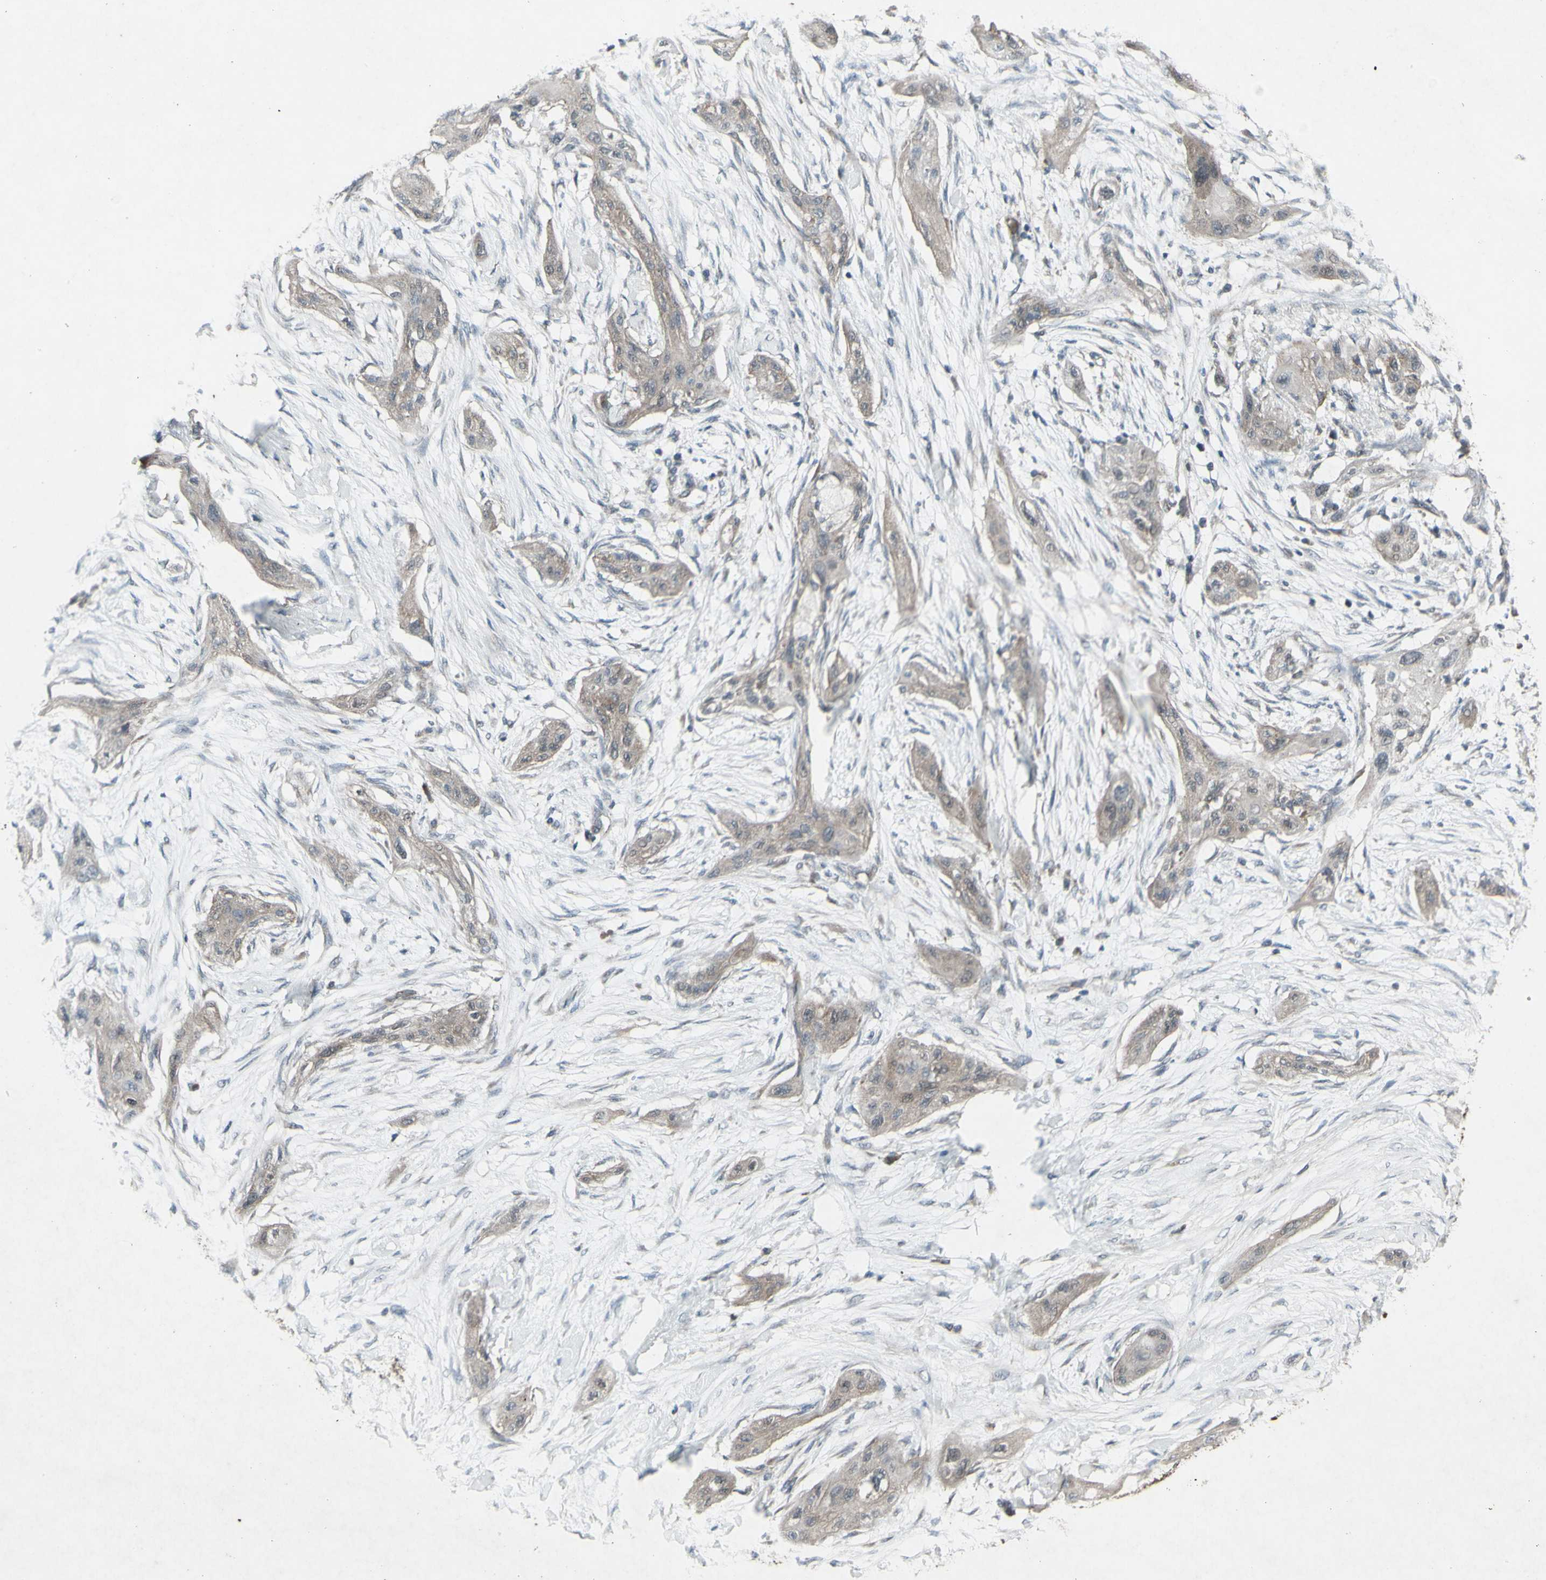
{"staining": {"intensity": "weak", "quantity": ">75%", "location": "cytoplasmic/membranous"}, "tissue": "lung cancer", "cell_type": "Tumor cells", "image_type": "cancer", "snomed": [{"axis": "morphology", "description": "Squamous cell carcinoma, NOS"}, {"axis": "topography", "description": "Lung"}], "caption": "About >75% of tumor cells in lung cancer (squamous cell carcinoma) exhibit weak cytoplasmic/membranous protein staining as visualized by brown immunohistochemical staining.", "gene": "SHC1", "patient": {"sex": "female", "age": 47}}